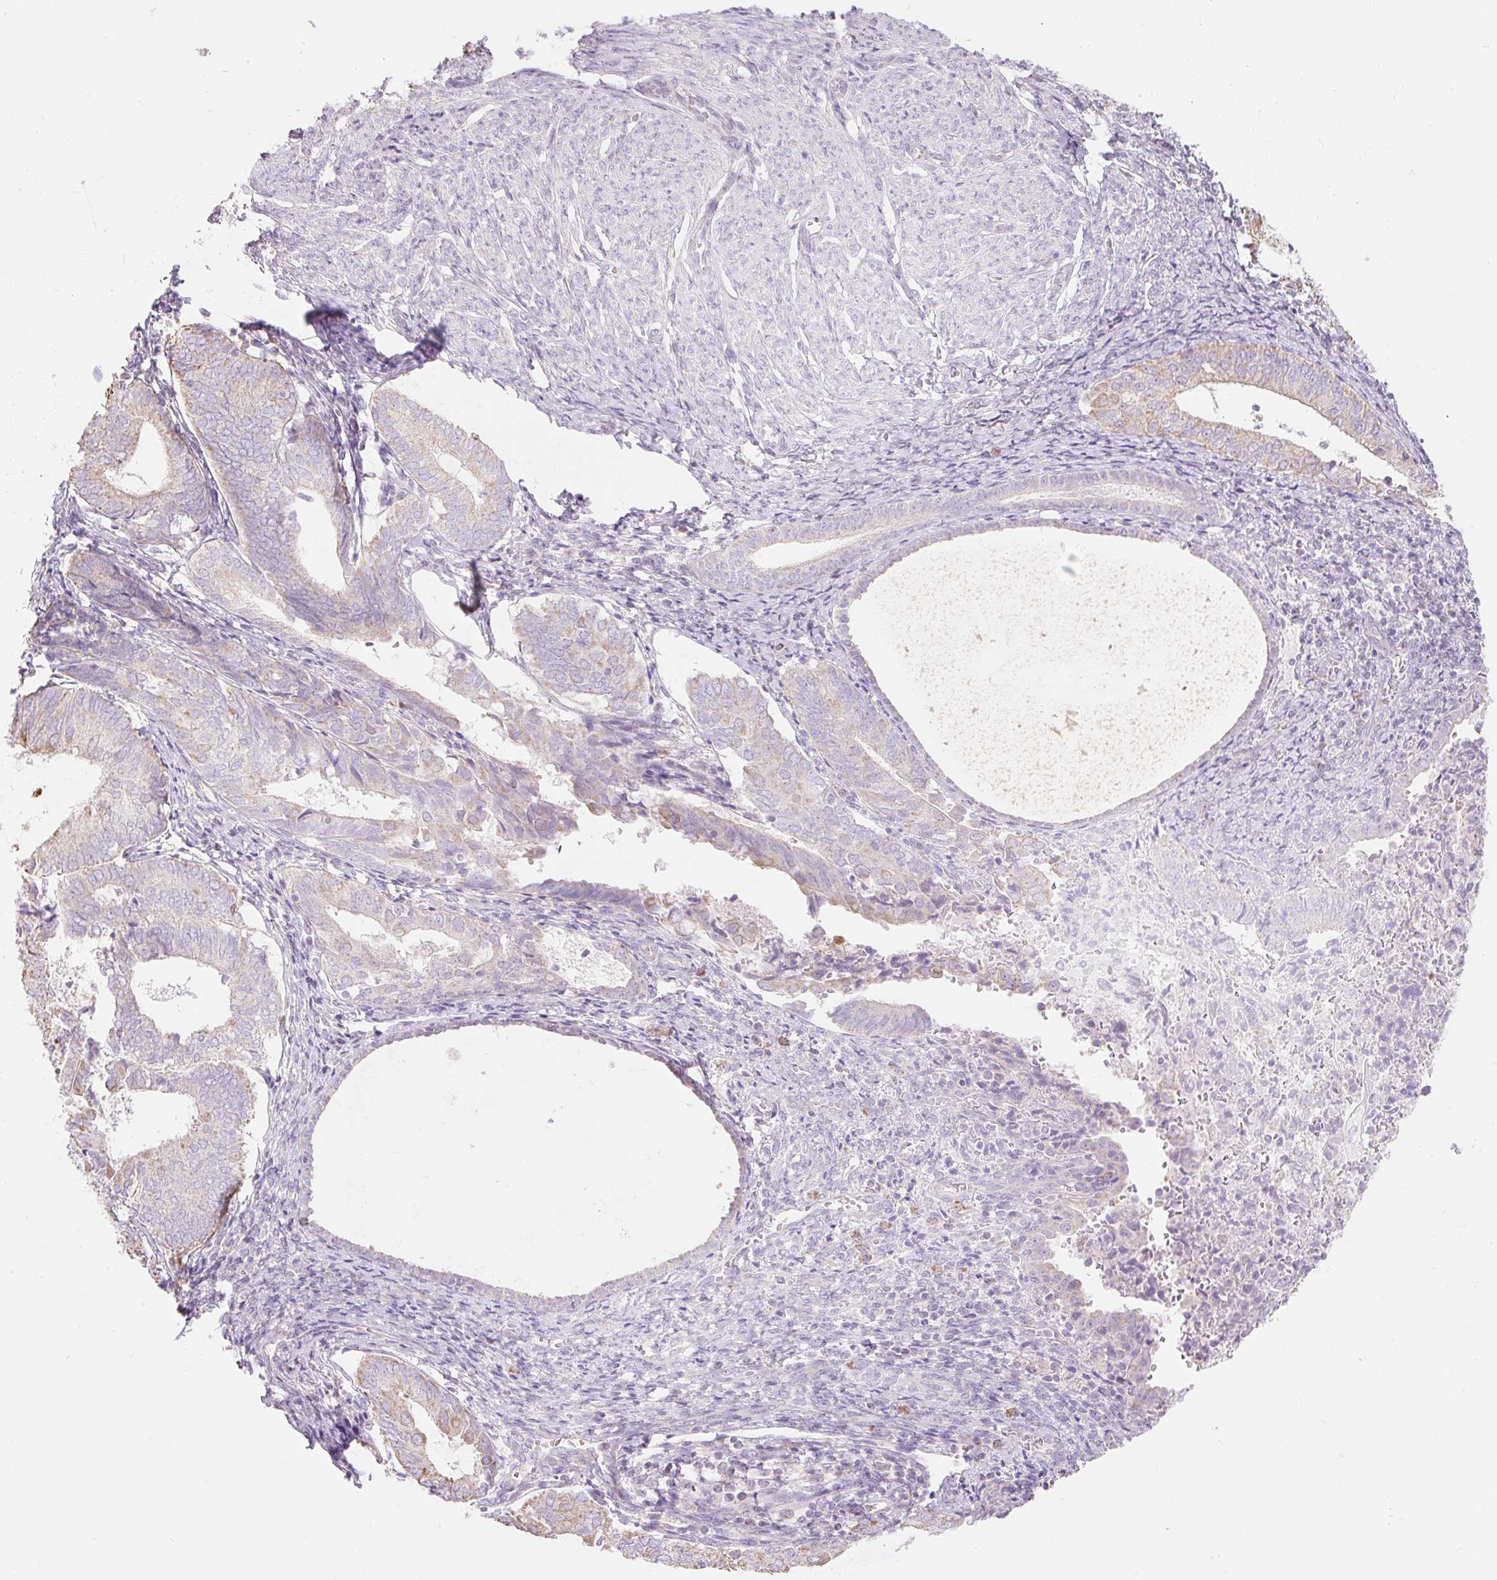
{"staining": {"intensity": "weak", "quantity": "25%-75%", "location": "cytoplasmic/membranous"}, "tissue": "endometrial cancer", "cell_type": "Tumor cells", "image_type": "cancer", "snomed": [{"axis": "morphology", "description": "Adenocarcinoma, NOS"}, {"axis": "topography", "description": "Endometrium"}], "caption": "Immunohistochemistry (IHC) image of endometrial adenocarcinoma stained for a protein (brown), which exhibits low levels of weak cytoplasmic/membranous expression in about 25%-75% of tumor cells.", "gene": "DHX35", "patient": {"sex": "female", "age": 87}}